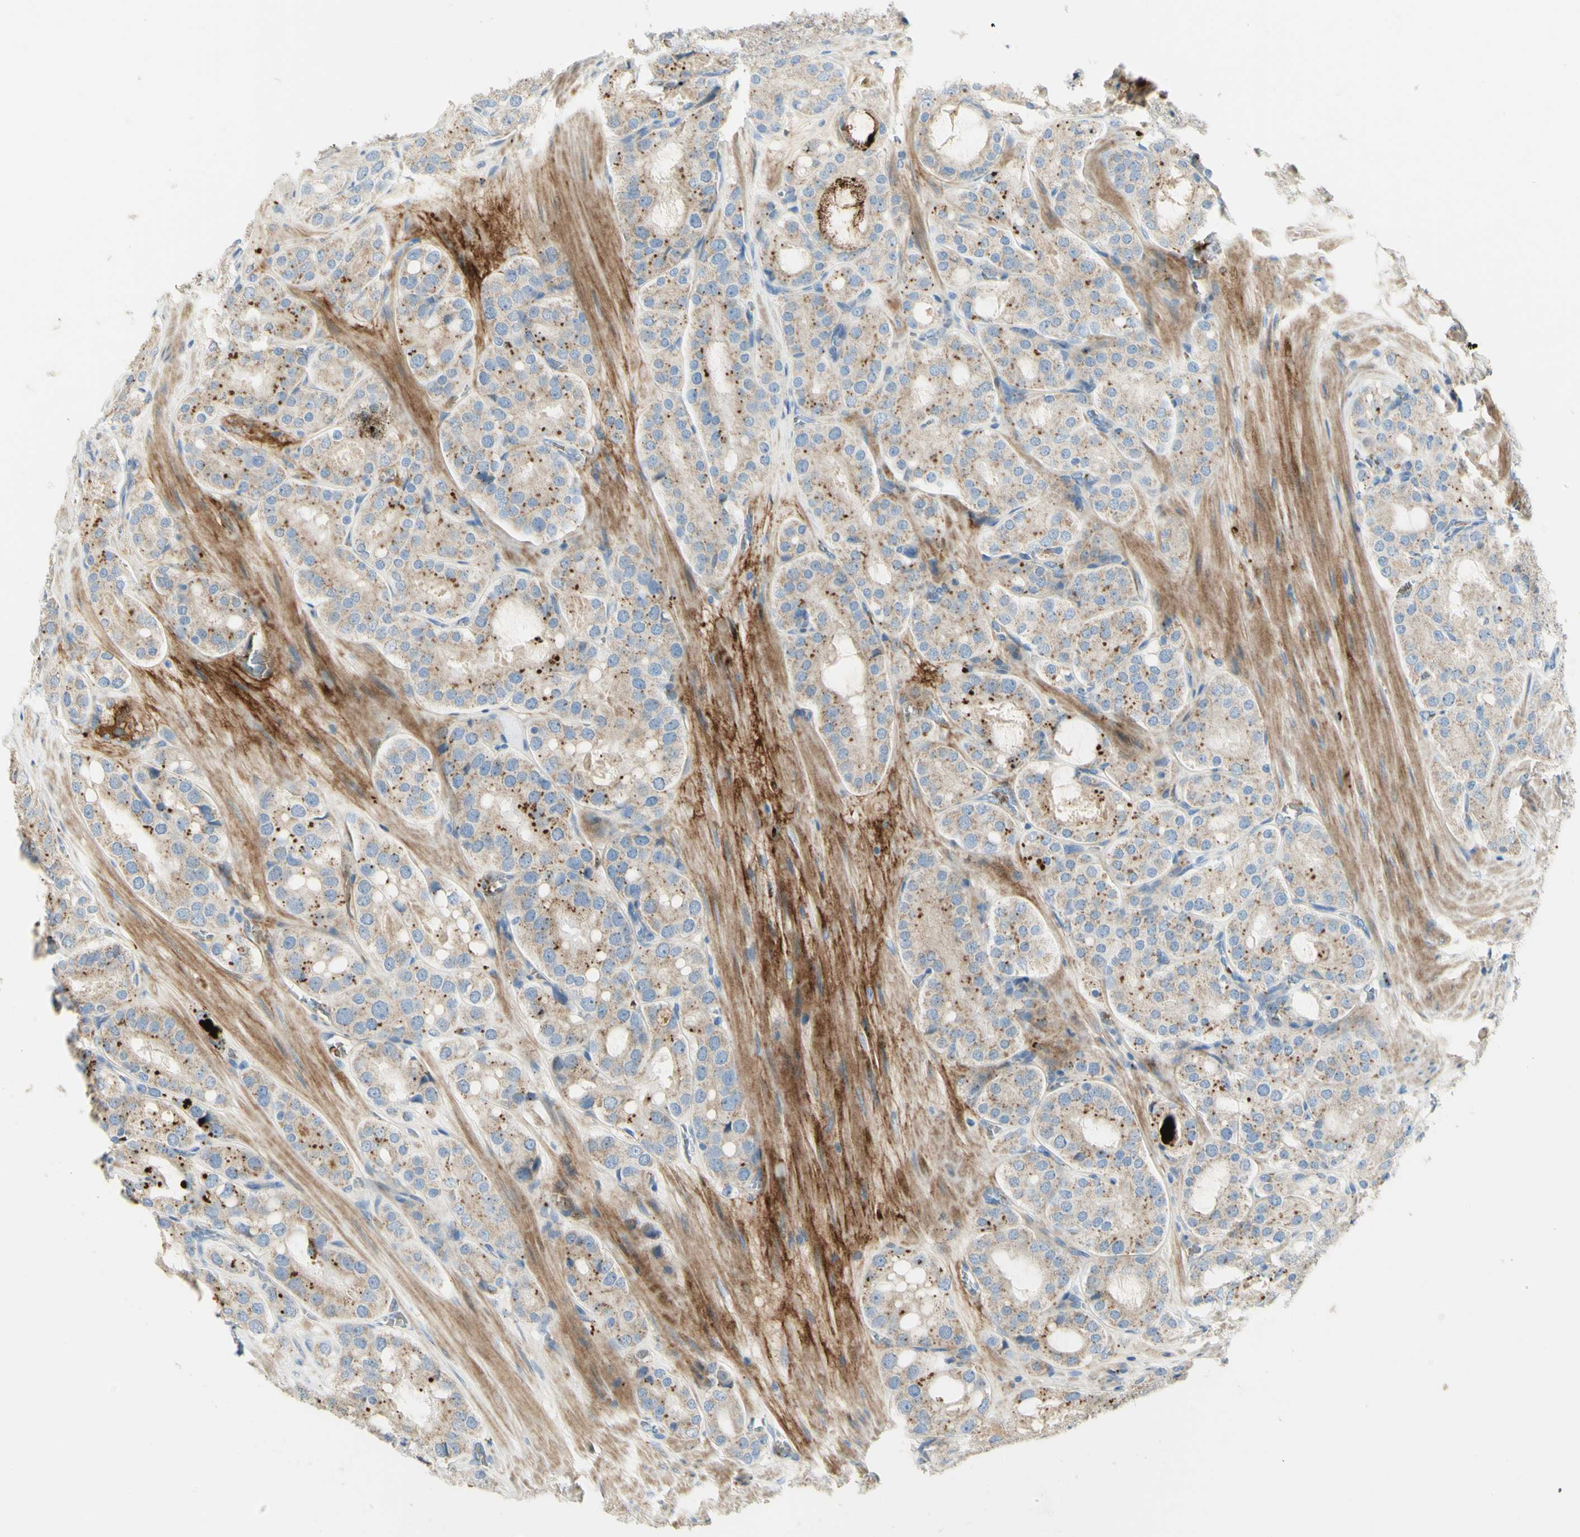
{"staining": {"intensity": "weak", "quantity": "25%-75%", "location": "cytoplasmic/membranous"}, "tissue": "prostate cancer", "cell_type": "Tumor cells", "image_type": "cancer", "snomed": [{"axis": "morphology", "description": "Adenocarcinoma, High grade"}, {"axis": "topography", "description": "Prostate"}], "caption": "A photomicrograph of human prostate cancer (adenocarcinoma (high-grade)) stained for a protein exhibits weak cytoplasmic/membranous brown staining in tumor cells. (Stains: DAB in brown, nuclei in blue, Microscopy: brightfield microscopy at high magnification).", "gene": "GAN", "patient": {"sex": "male", "age": 65}}